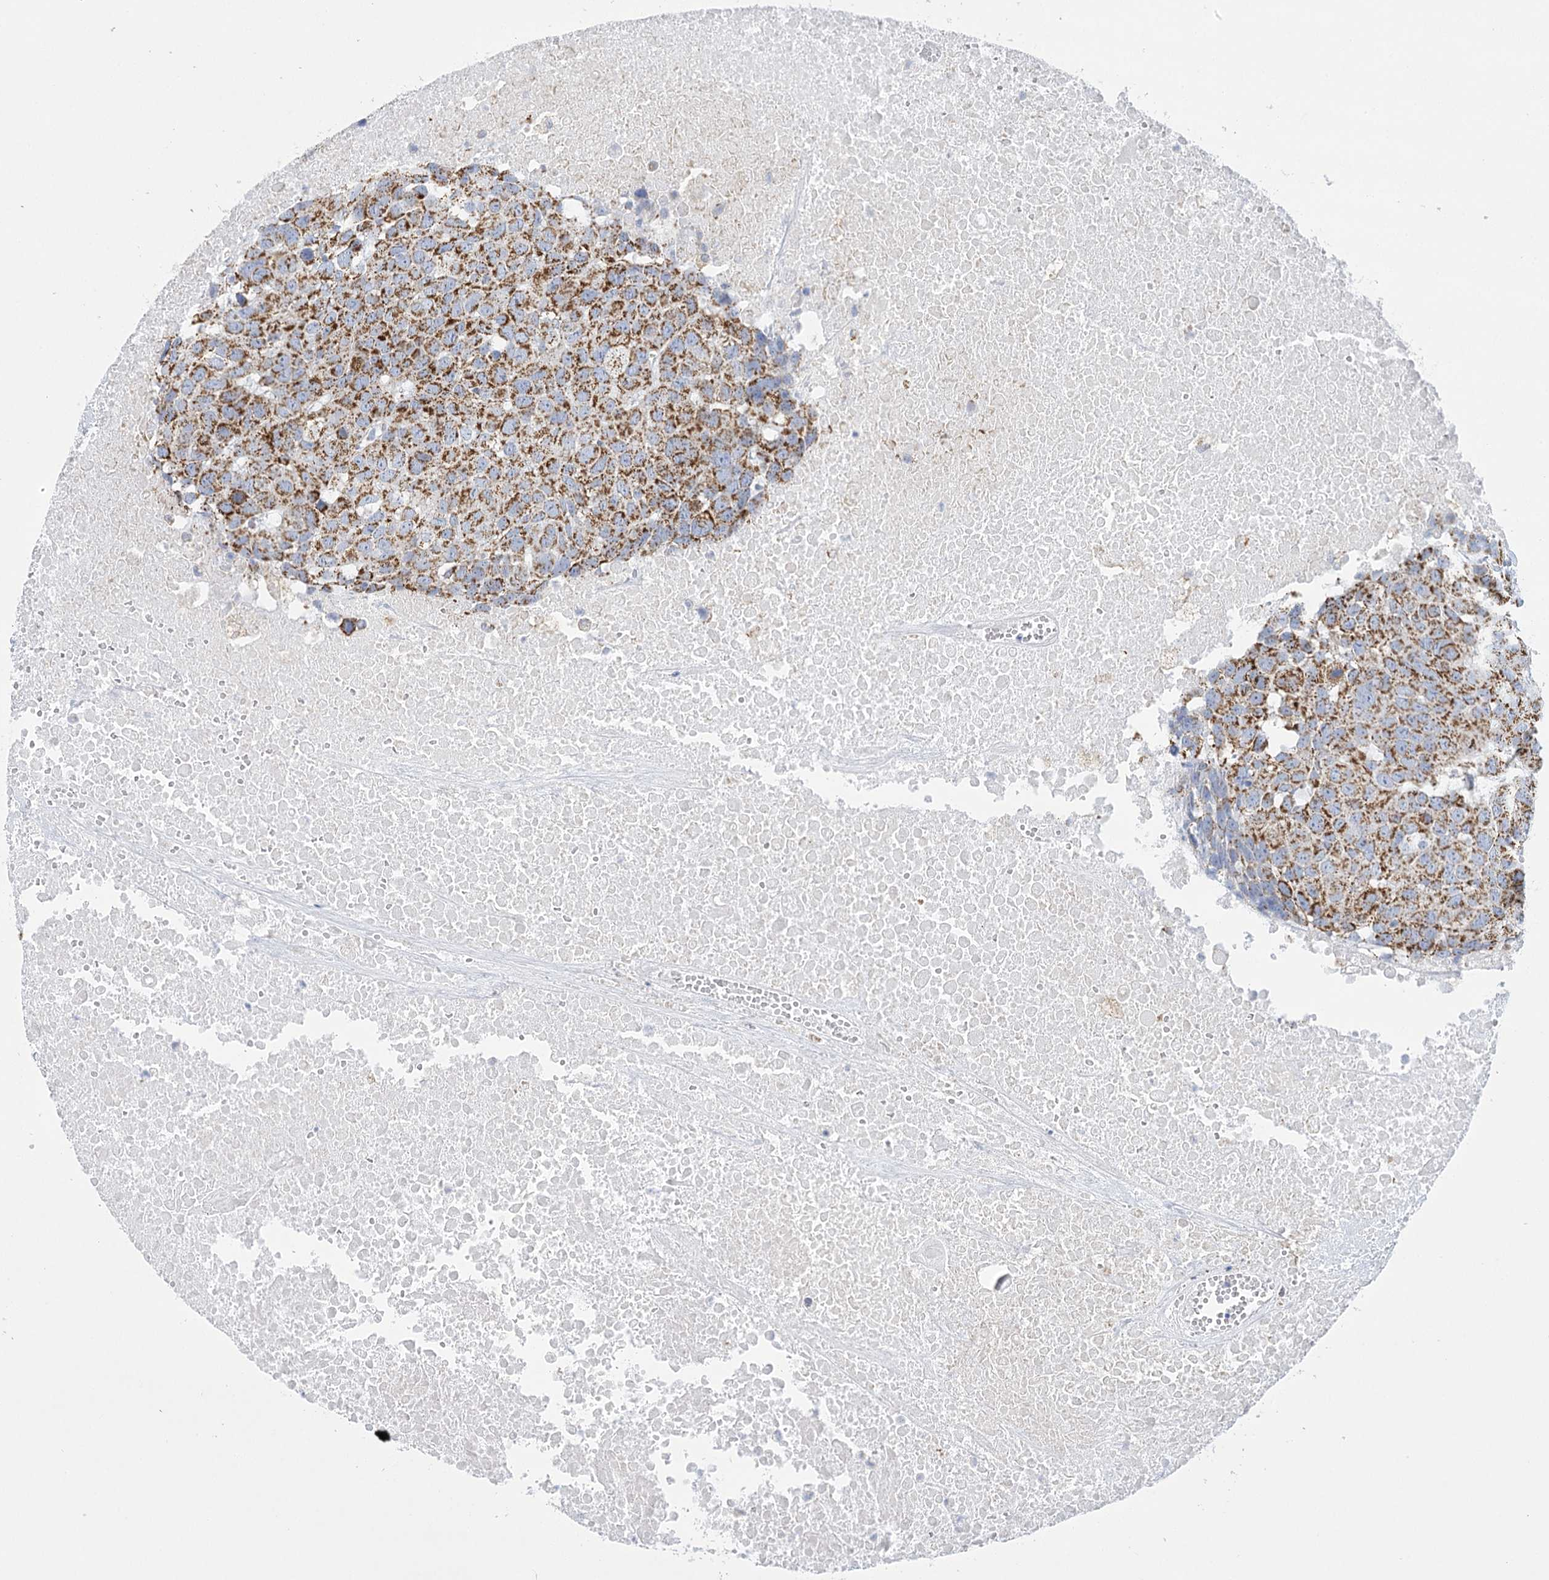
{"staining": {"intensity": "strong", "quantity": ">75%", "location": "cytoplasmic/membranous"}, "tissue": "head and neck cancer", "cell_type": "Tumor cells", "image_type": "cancer", "snomed": [{"axis": "morphology", "description": "Squamous cell carcinoma, NOS"}, {"axis": "topography", "description": "Head-Neck"}], "caption": "This is a micrograph of immunohistochemistry staining of head and neck squamous cell carcinoma, which shows strong staining in the cytoplasmic/membranous of tumor cells.", "gene": "DHTKD1", "patient": {"sex": "male", "age": 66}}